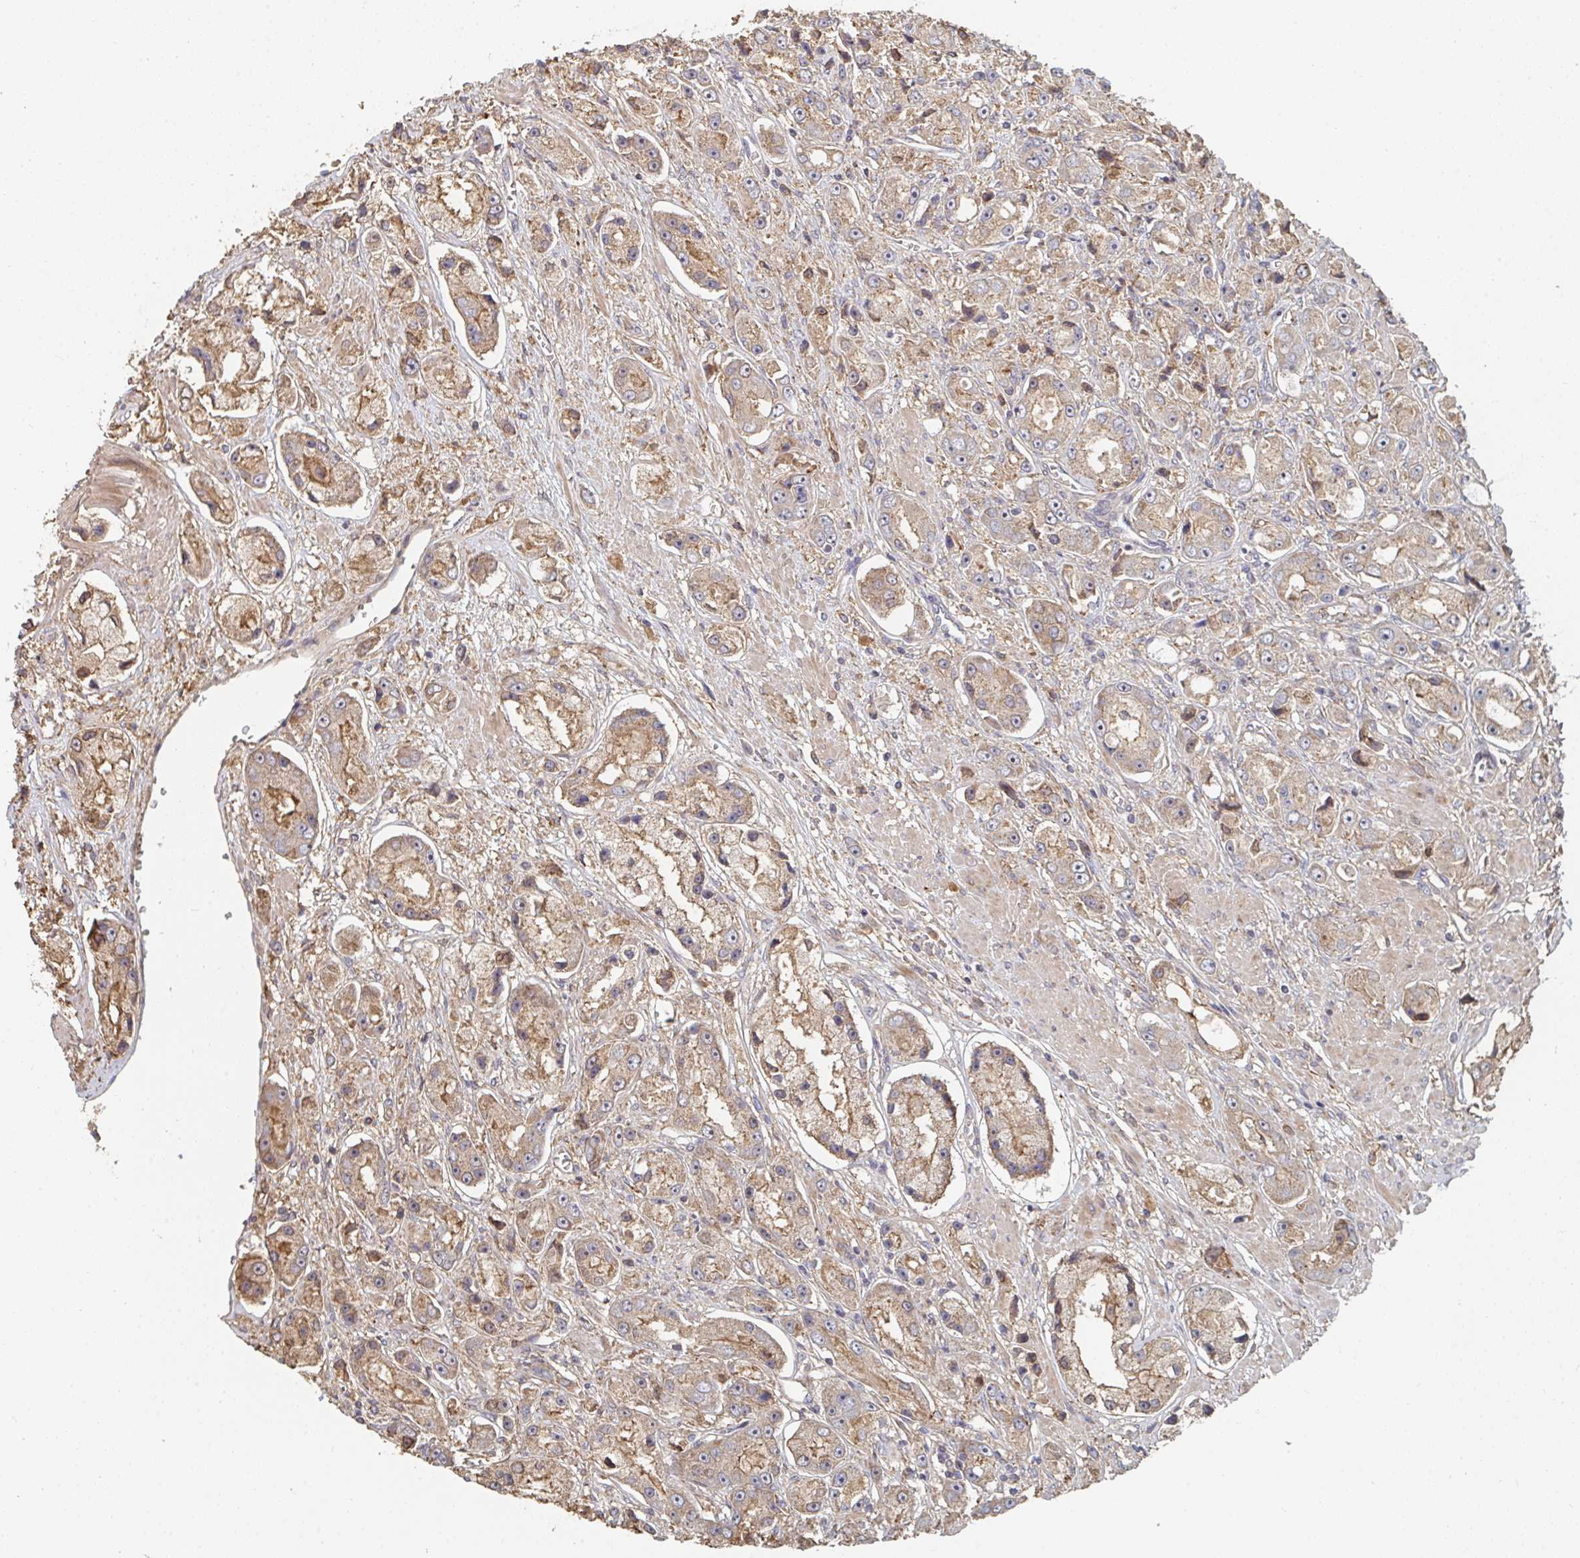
{"staining": {"intensity": "moderate", "quantity": ">75%", "location": "cytoplasmic/membranous"}, "tissue": "prostate cancer", "cell_type": "Tumor cells", "image_type": "cancer", "snomed": [{"axis": "morphology", "description": "Adenocarcinoma, High grade"}, {"axis": "topography", "description": "Prostate"}], "caption": "Prostate high-grade adenocarcinoma stained with DAB (3,3'-diaminobenzidine) immunohistochemistry reveals medium levels of moderate cytoplasmic/membranous expression in about >75% of tumor cells.", "gene": "PTEN", "patient": {"sex": "male", "age": 67}}